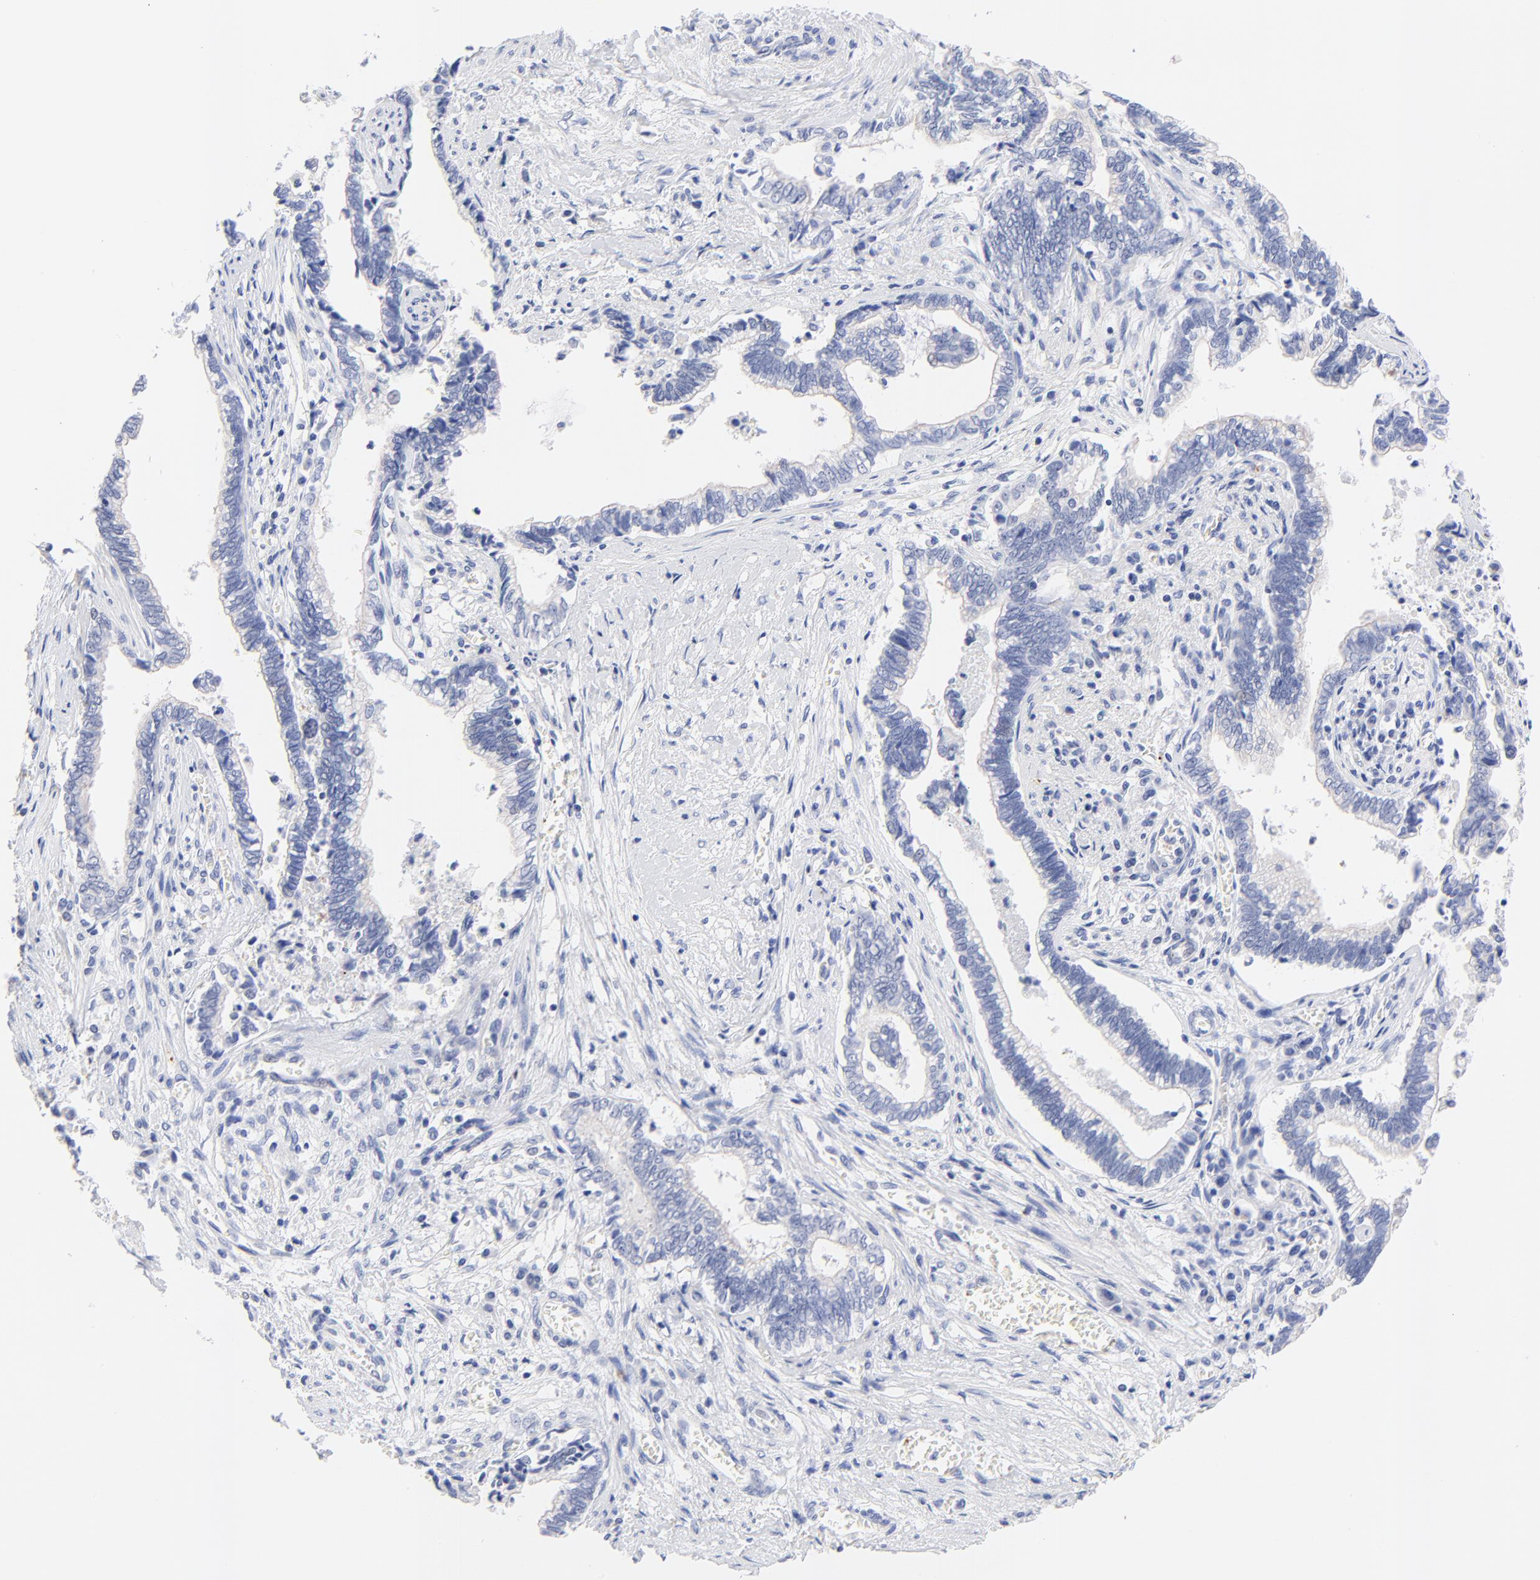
{"staining": {"intensity": "negative", "quantity": "none", "location": "none"}, "tissue": "liver cancer", "cell_type": "Tumor cells", "image_type": "cancer", "snomed": [{"axis": "morphology", "description": "Cholangiocarcinoma"}, {"axis": "topography", "description": "Liver"}], "caption": "Tumor cells are negative for protein expression in human liver cholangiocarcinoma.", "gene": "FAM117B", "patient": {"sex": "male", "age": 57}}